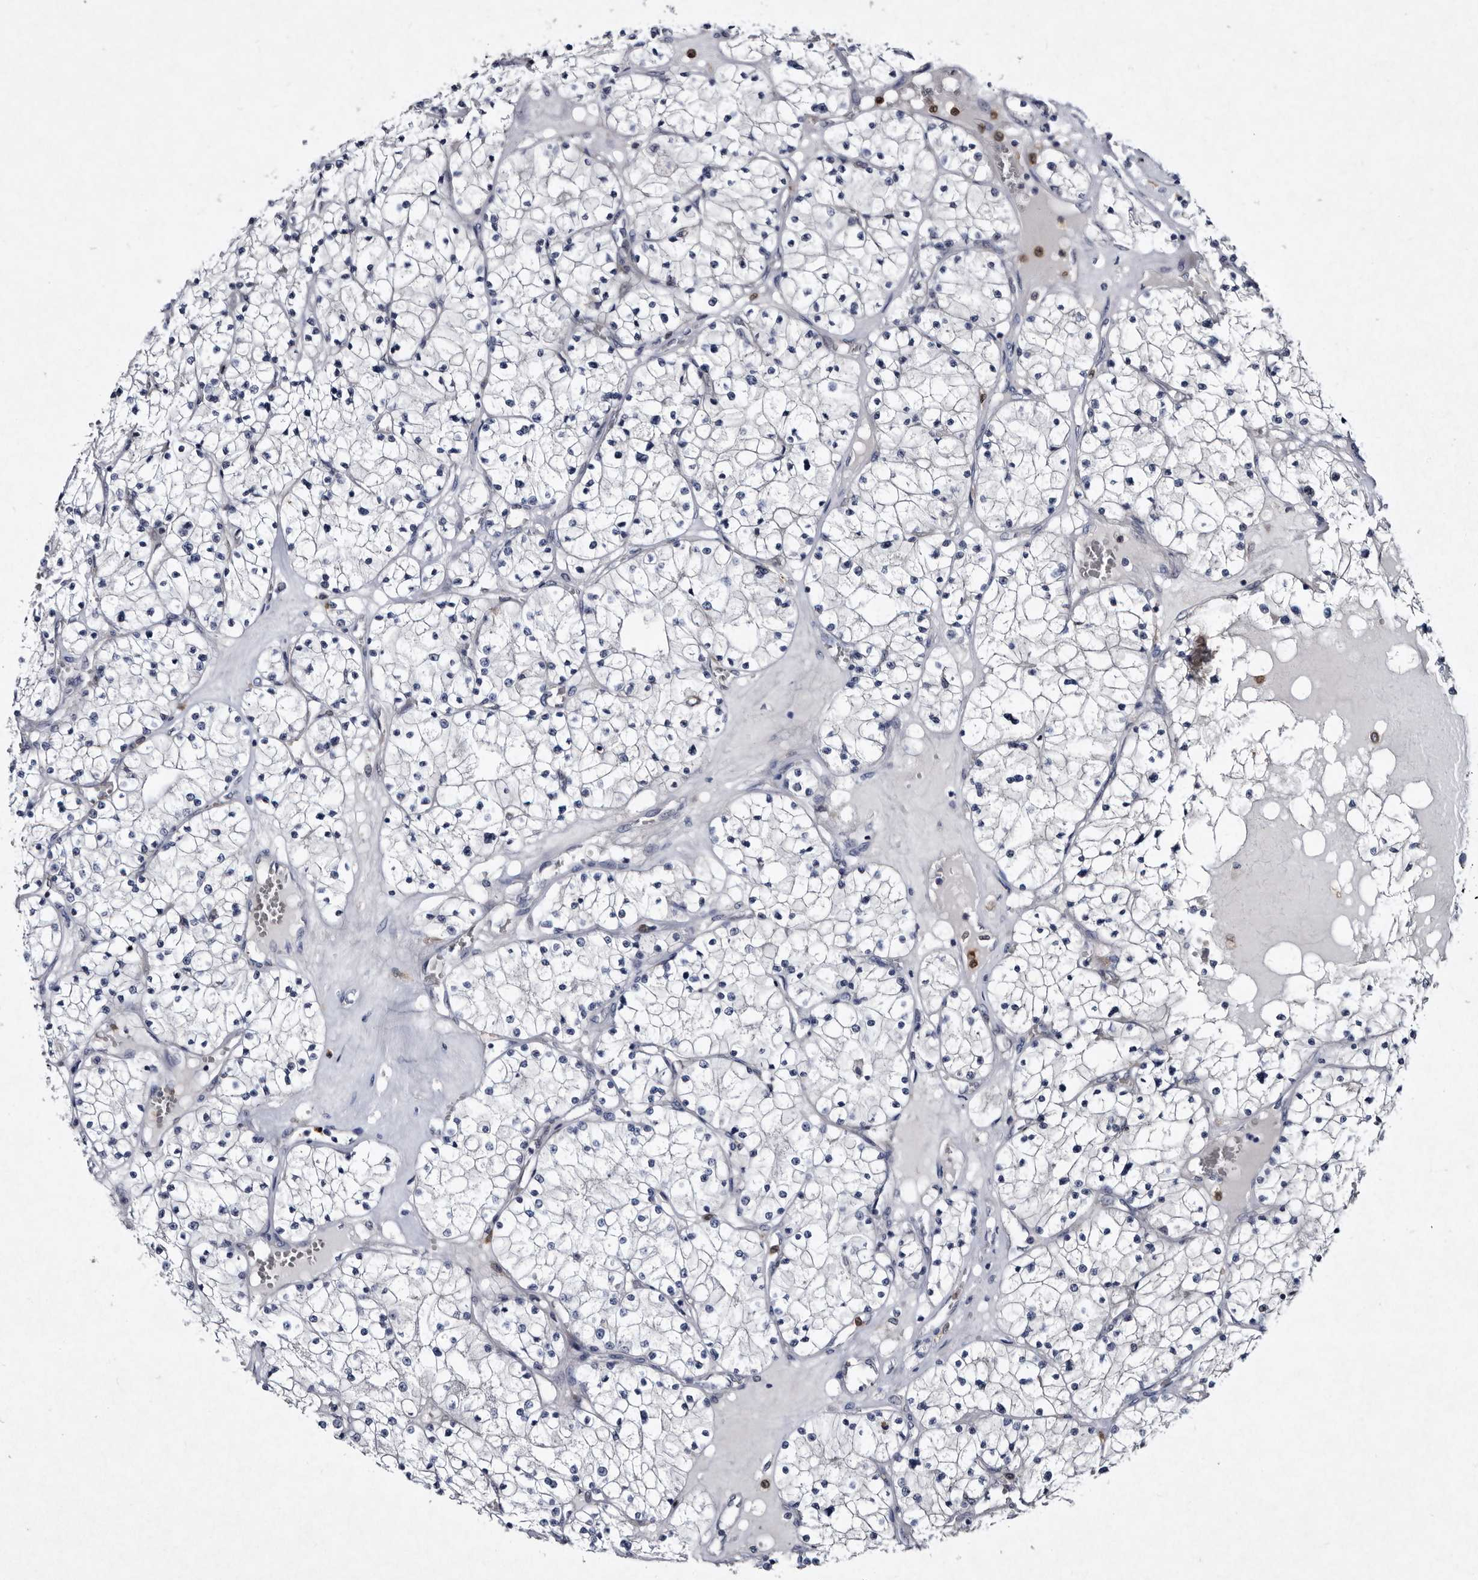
{"staining": {"intensity": "negative", "quantity": "none", "location": "none"}, "tissue": "renal cancer", "cell_type": "Tumor cells", "image_type": "cancer", "snomed": [{"axis": "morphology", "description": "Normal tissue, NOS"}, {"axis": "morphology", "description": "Adenocarcinoma, NOS"}, {"axis": "topography", "description": "Kidney"}], "caption": "The photomicrograph shows no significant positivity in tumor cells of renal adenocarcinoma.", "gene": "SERPINB8", "patient": {"sex": "male", "age": 68}}